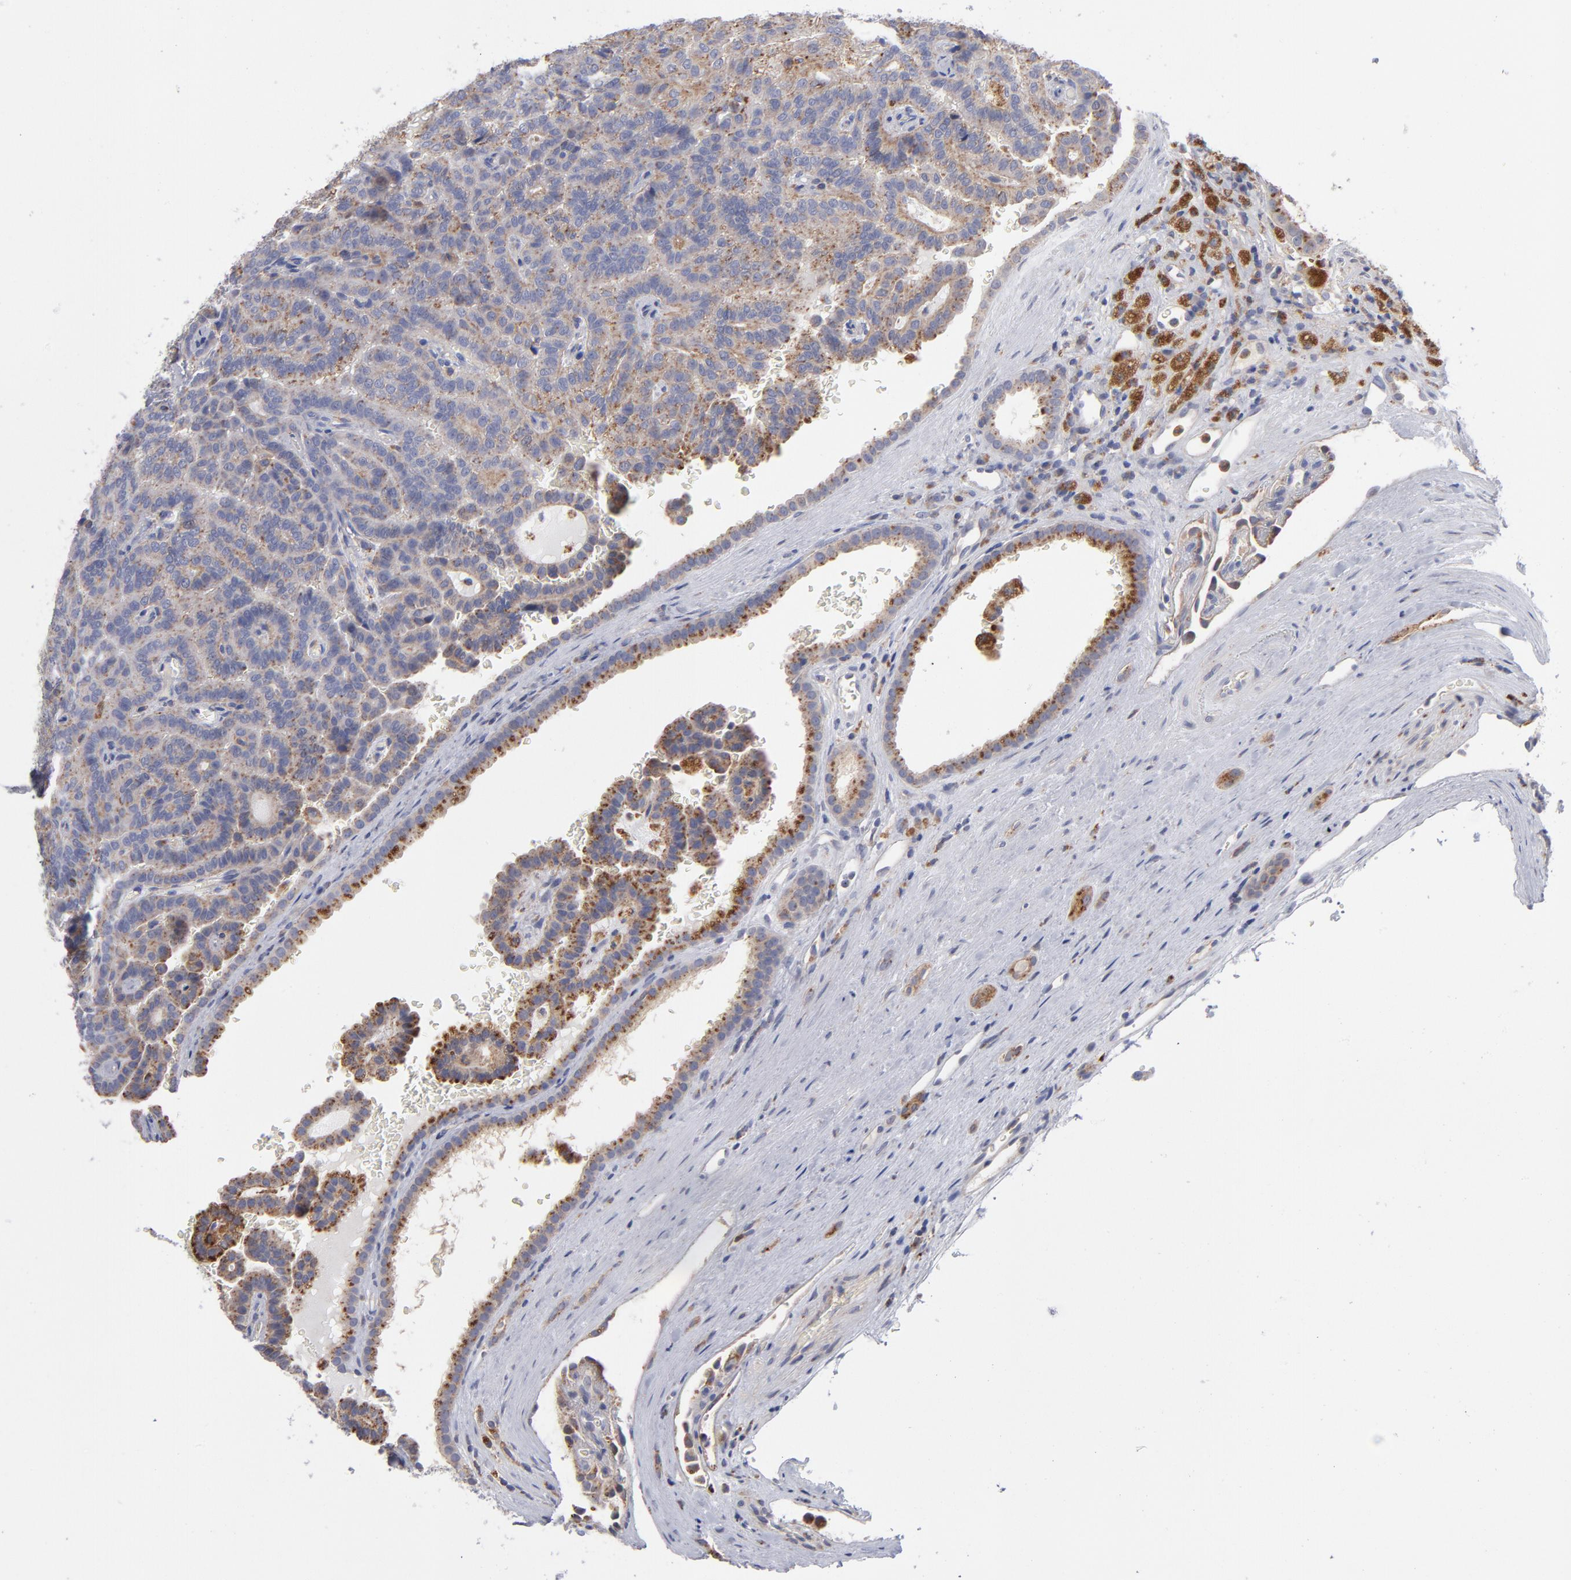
{"staining": {"intensity": "weak", "quantity": ">75%", "location": "cytoplasmic/membranous"}, "tissue": "renal cancer", "cell_type": "Tumor cells", "image_type": "cancer", "snomed": [{"axis": "morphology", "description": "Adenocarcinoma, NOS"}, {"axis": "topography", "description": "Kidney"}], "caption": "Human adenocarcinoma (renal) stained for a protein (brown) demonstrates weak cytoplasmic/membranous positive positivity in approximately >75% of tumor cells.", "gene": "RRAGB", "patient": {"sex": "male", "age": 61}}